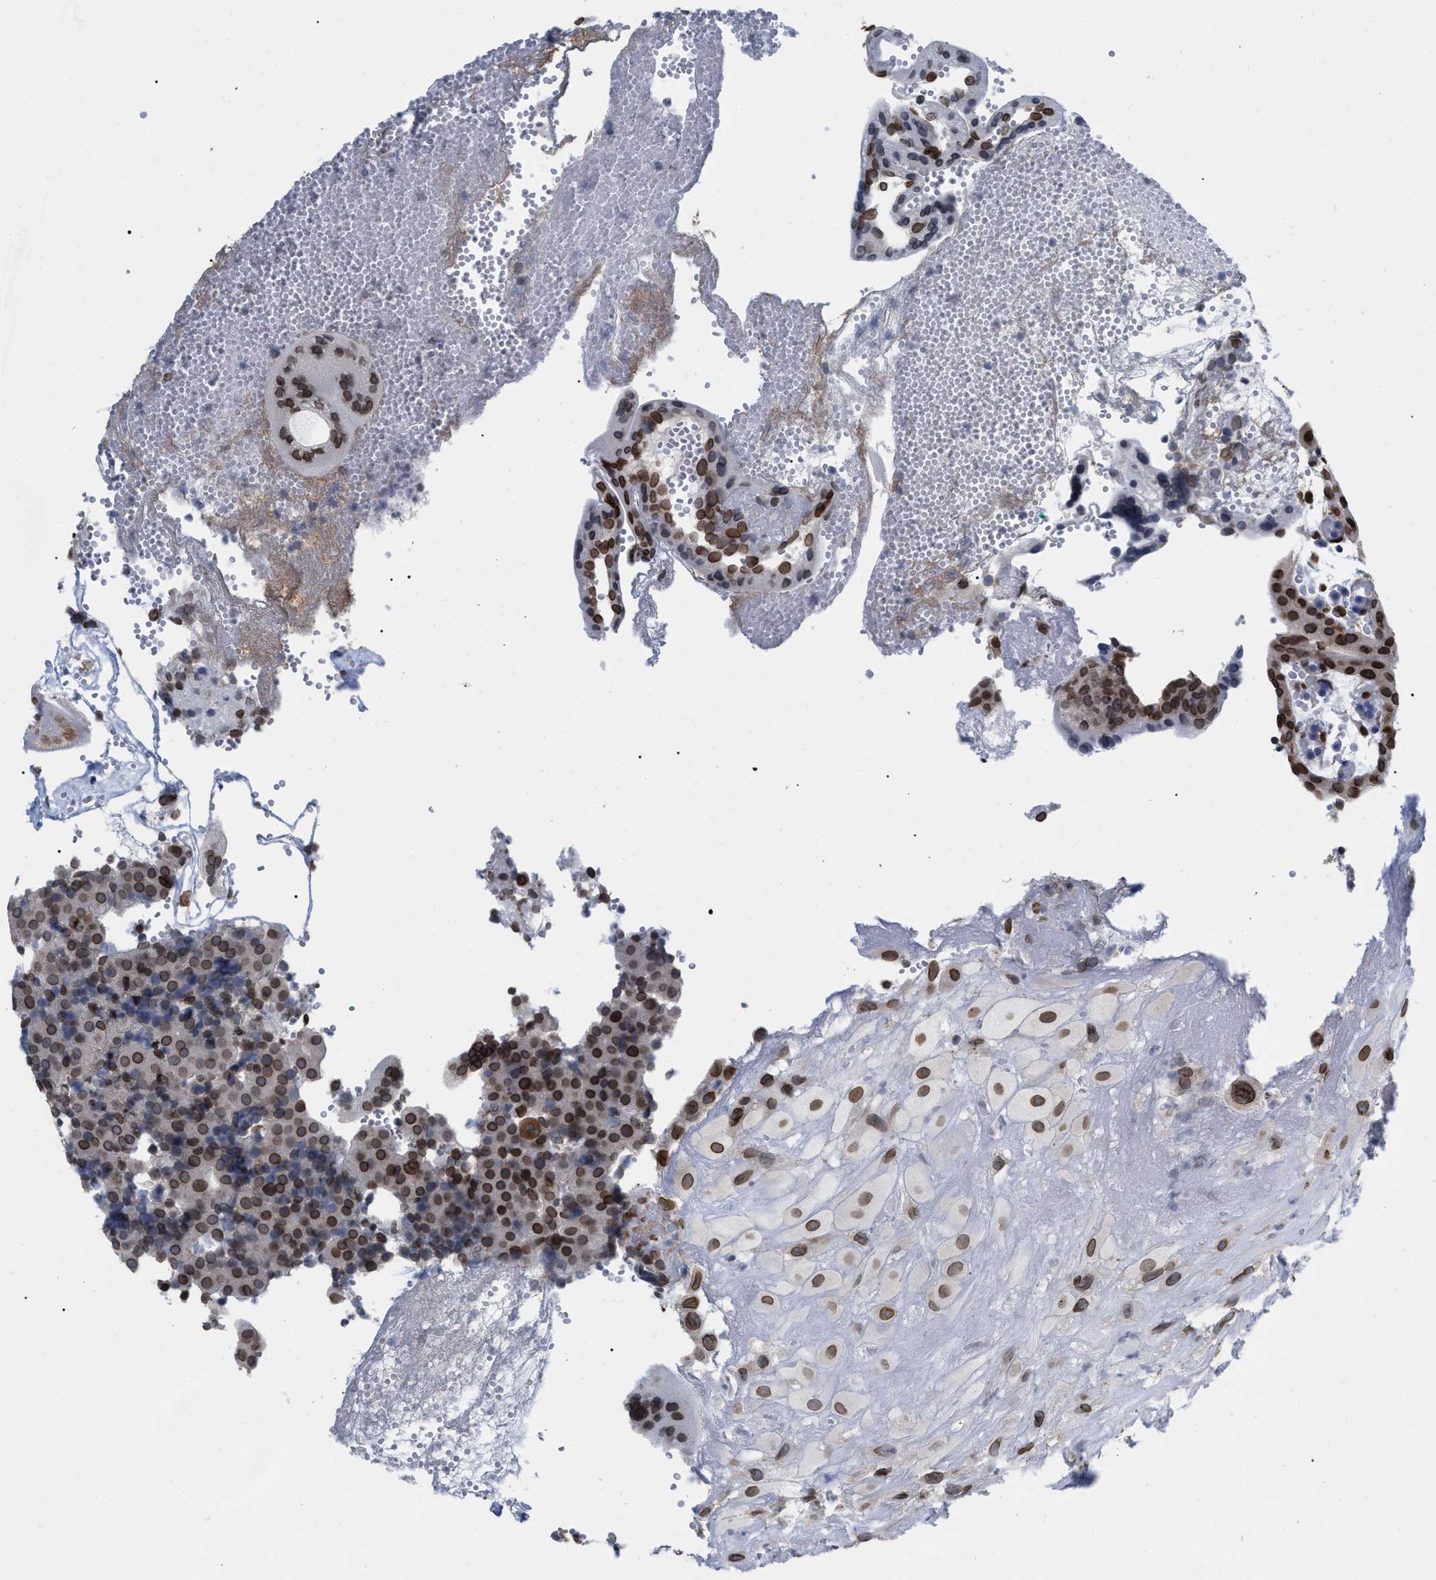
{"staining": {"intensity": "moderate", "quantity": ">75%", "location": "cytoplasmic/membranous,nuclear"}, "tissue": "placenta", "cell_type": "Decidual cells", "image_type": "normal", "snomed": [{"axis": "morphology", "description": "Normal tissue, NOS"}, {"axis": "topography", "description": "Placenta"}], "caption": "Immunohistochemical staining of benign human placenta shows moderate cytoplasmic/membranous,nuclear protein staining in about >75% of decidual cells.", "gene": "TPR", "patient": {"sex": "female", "age": 18}}